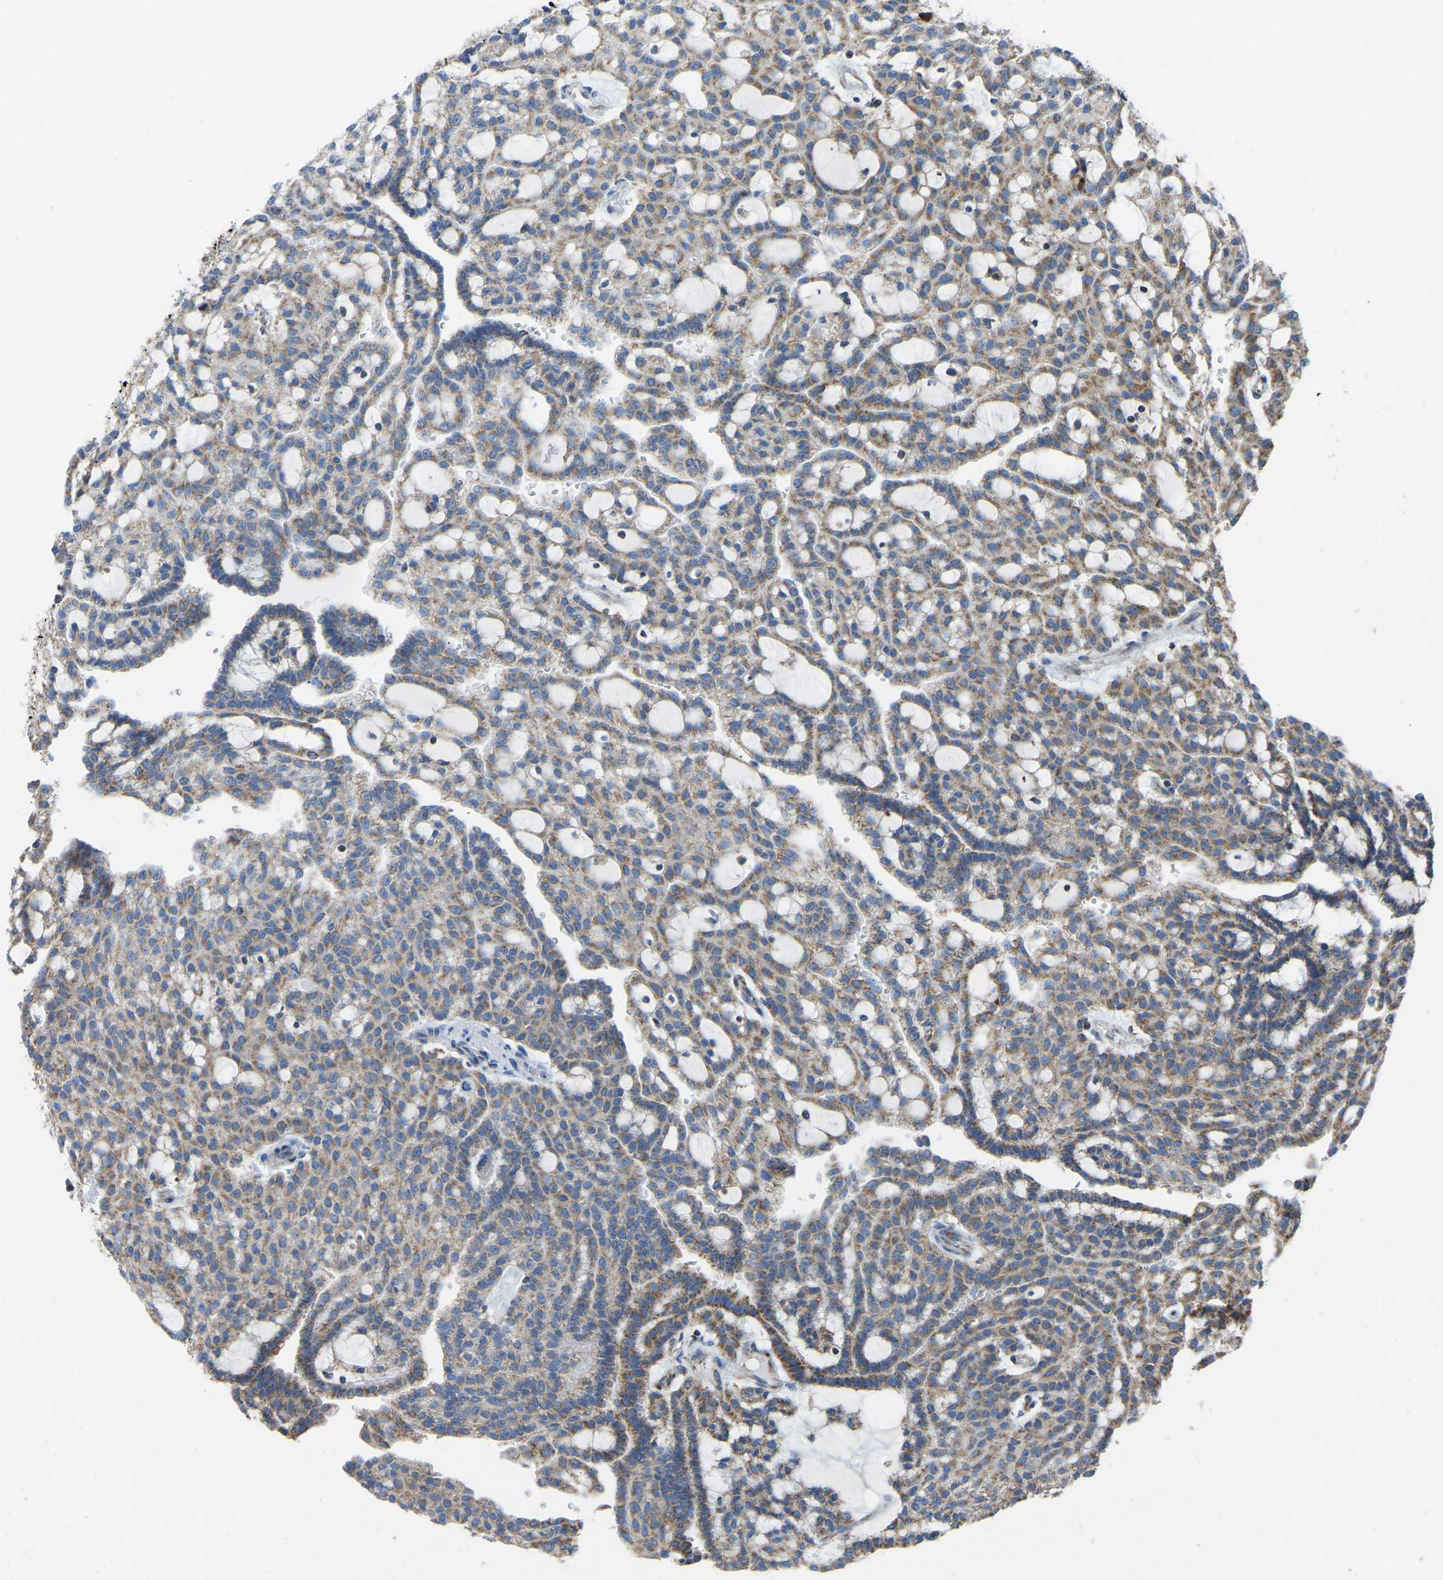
{"staining": {"intensity": "moderate", "quantity": ">75%", "location": "cytoplasmic/membranous"}, "tissue": "renal cancer", "cell_type": "Tumor cells", "image_type": "cancer", "snomed": [{"axis": "morphology", "description": "Adenocarcinoma, NOS"}, {"axis": "topography", "description": "Kidney"}], "caption": "Moderate cytoplasmic/membranous positivity for a protein is identified in about >75% of tumor cells of renal cancer using immunohistochemistry.", "gene": "ETFB", "patient": {"sex": "male", "age": 63}}